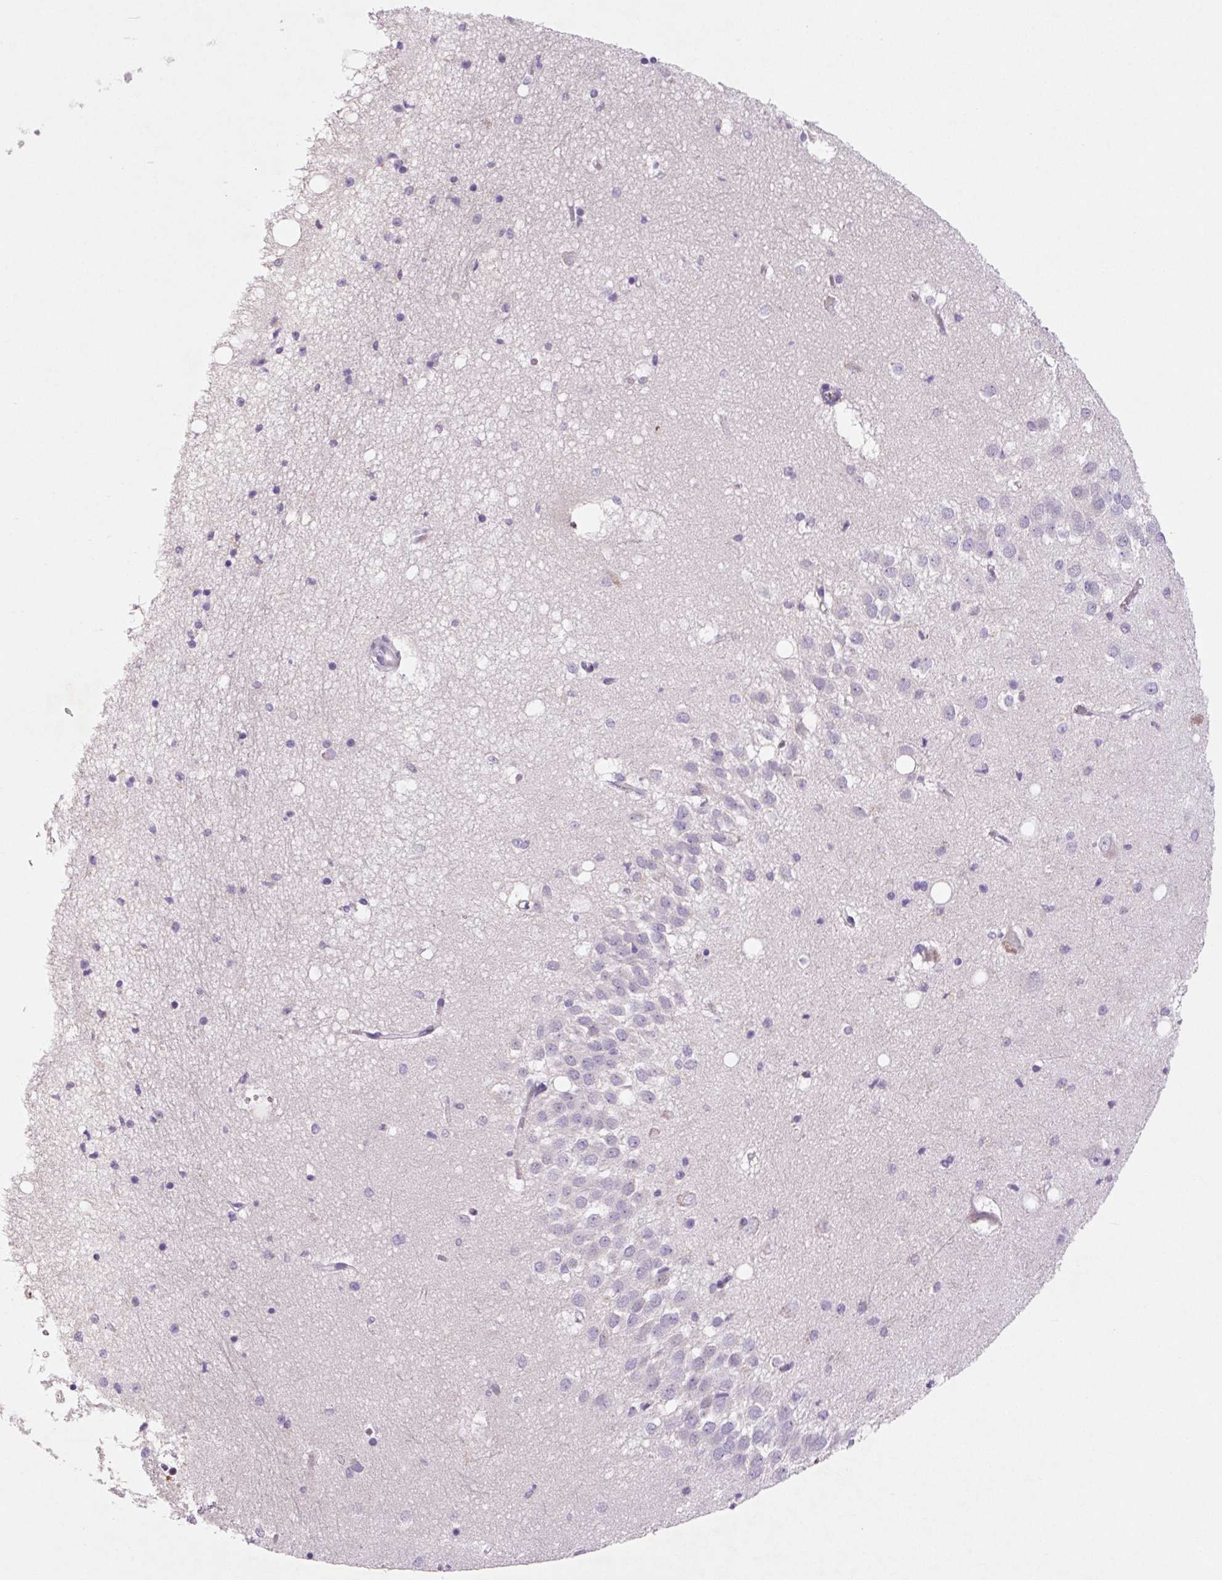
{"staining": {"intensity": "negative", "quantity": "none", "location": "none"}, "tissue": "hippocampus", "cell_type": "Glial cells", "image_type": "normal", "snomed": [{"axis": "morphology", "description": "Normal tissue, NOS"}, {"axis": "topography", "description": "Hippocampus"}], "caption": "This is an immunohistochemistry (IHC) histopathology image of normal hippocampus. There is no staining in glial cells.", "gene": "DPPA5", "patient": {"sex": "male", "age": 58}}